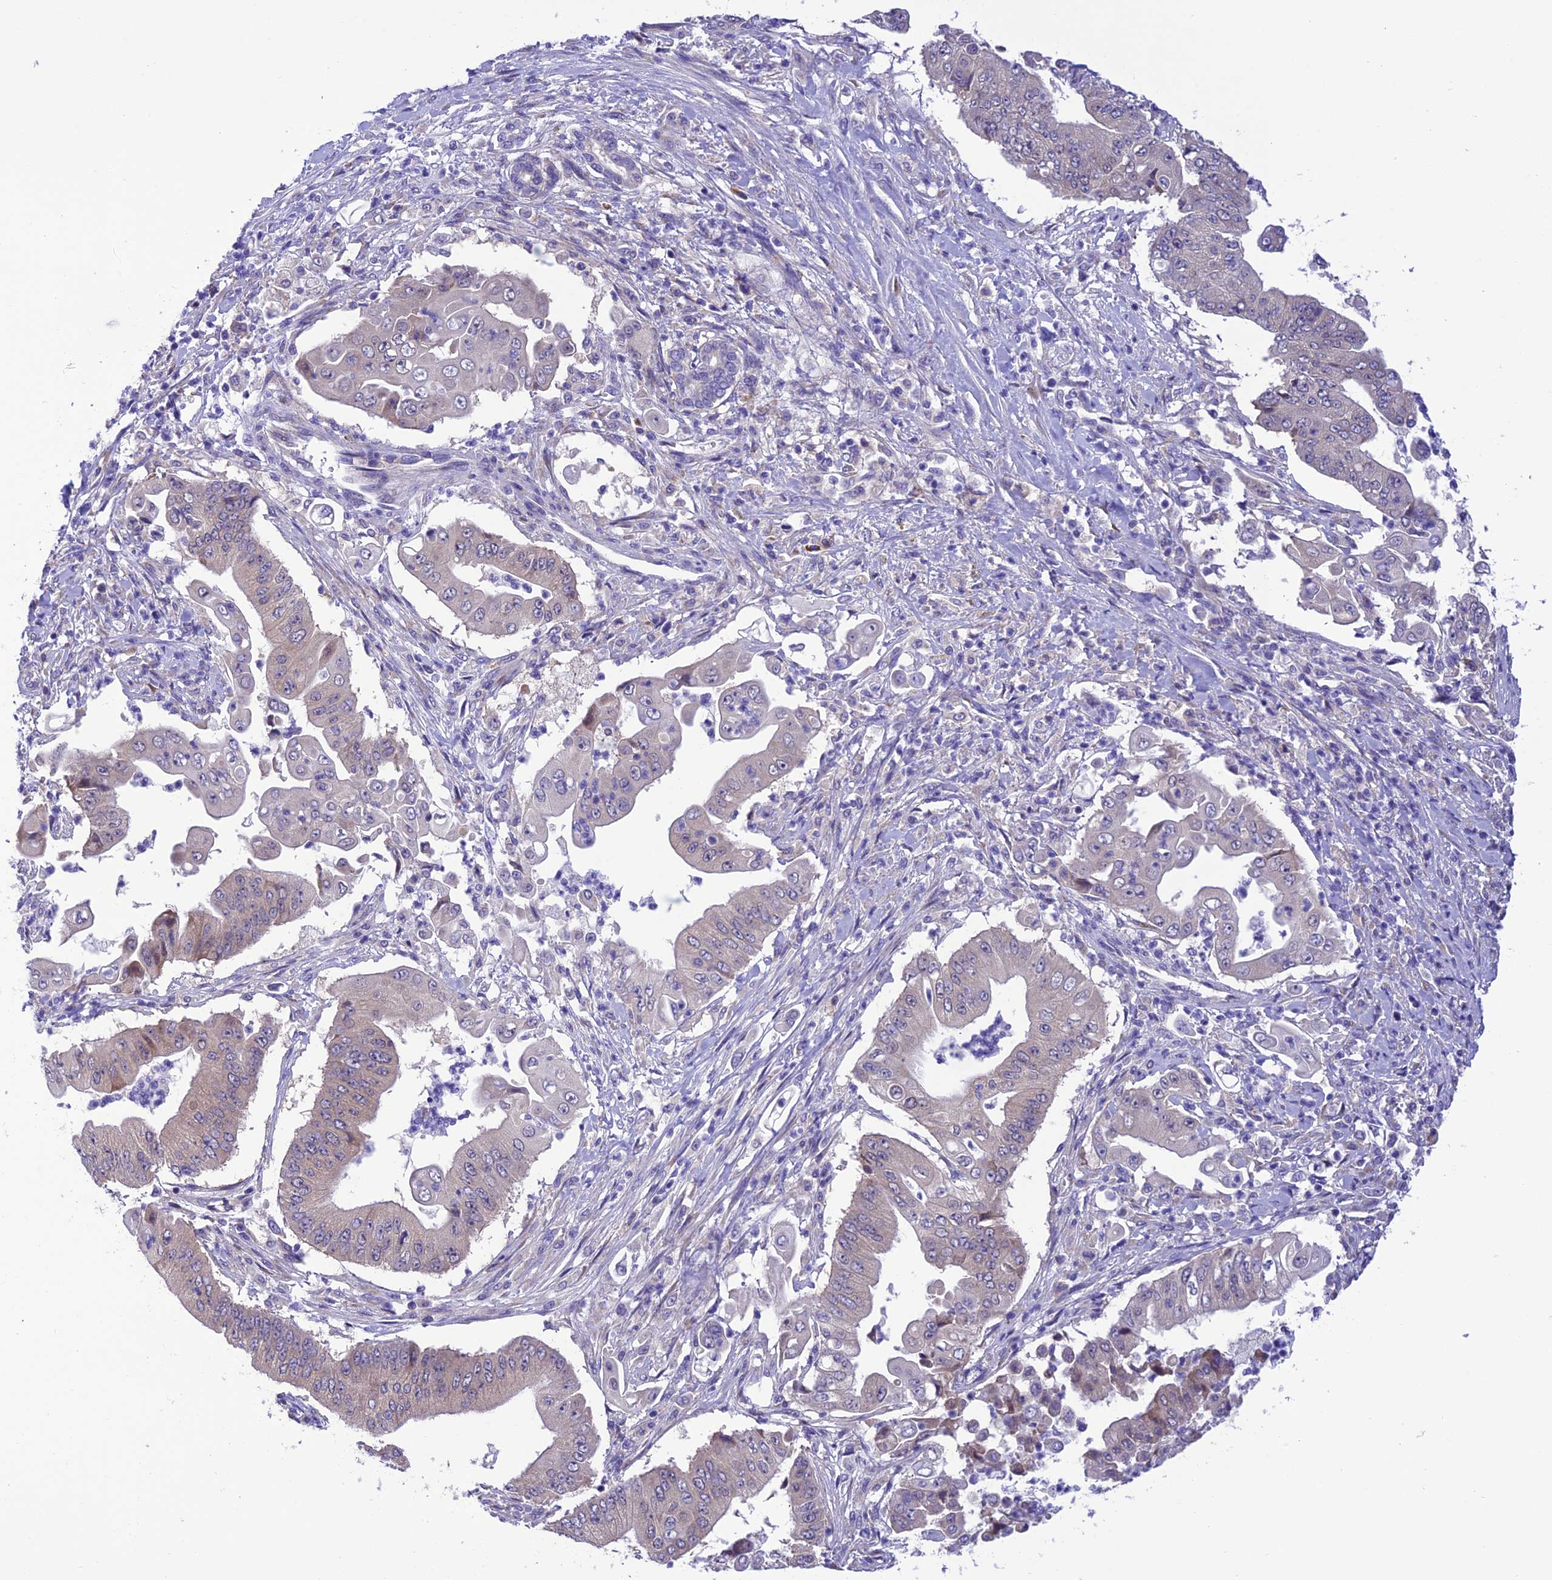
{"staining": {"intensity": "negative", "quantity": "none", "location": "none"}, "tissue": "pancreatic cancer", "cell_type": "Tumor cells", "image_type": "cancer", "snomed": [{"axis": "morphology", "description": "Adenocarcinoma, NOS"}, {"axis": "topography", "description": "Pancreas"}], "caption": "An image of pancreatic cancer (adenocarcinoma) stained for a protein reveals no brown staining in tumor cells.", "gene": "RNF126", "patient": {"sex": "female", "age": 77}}